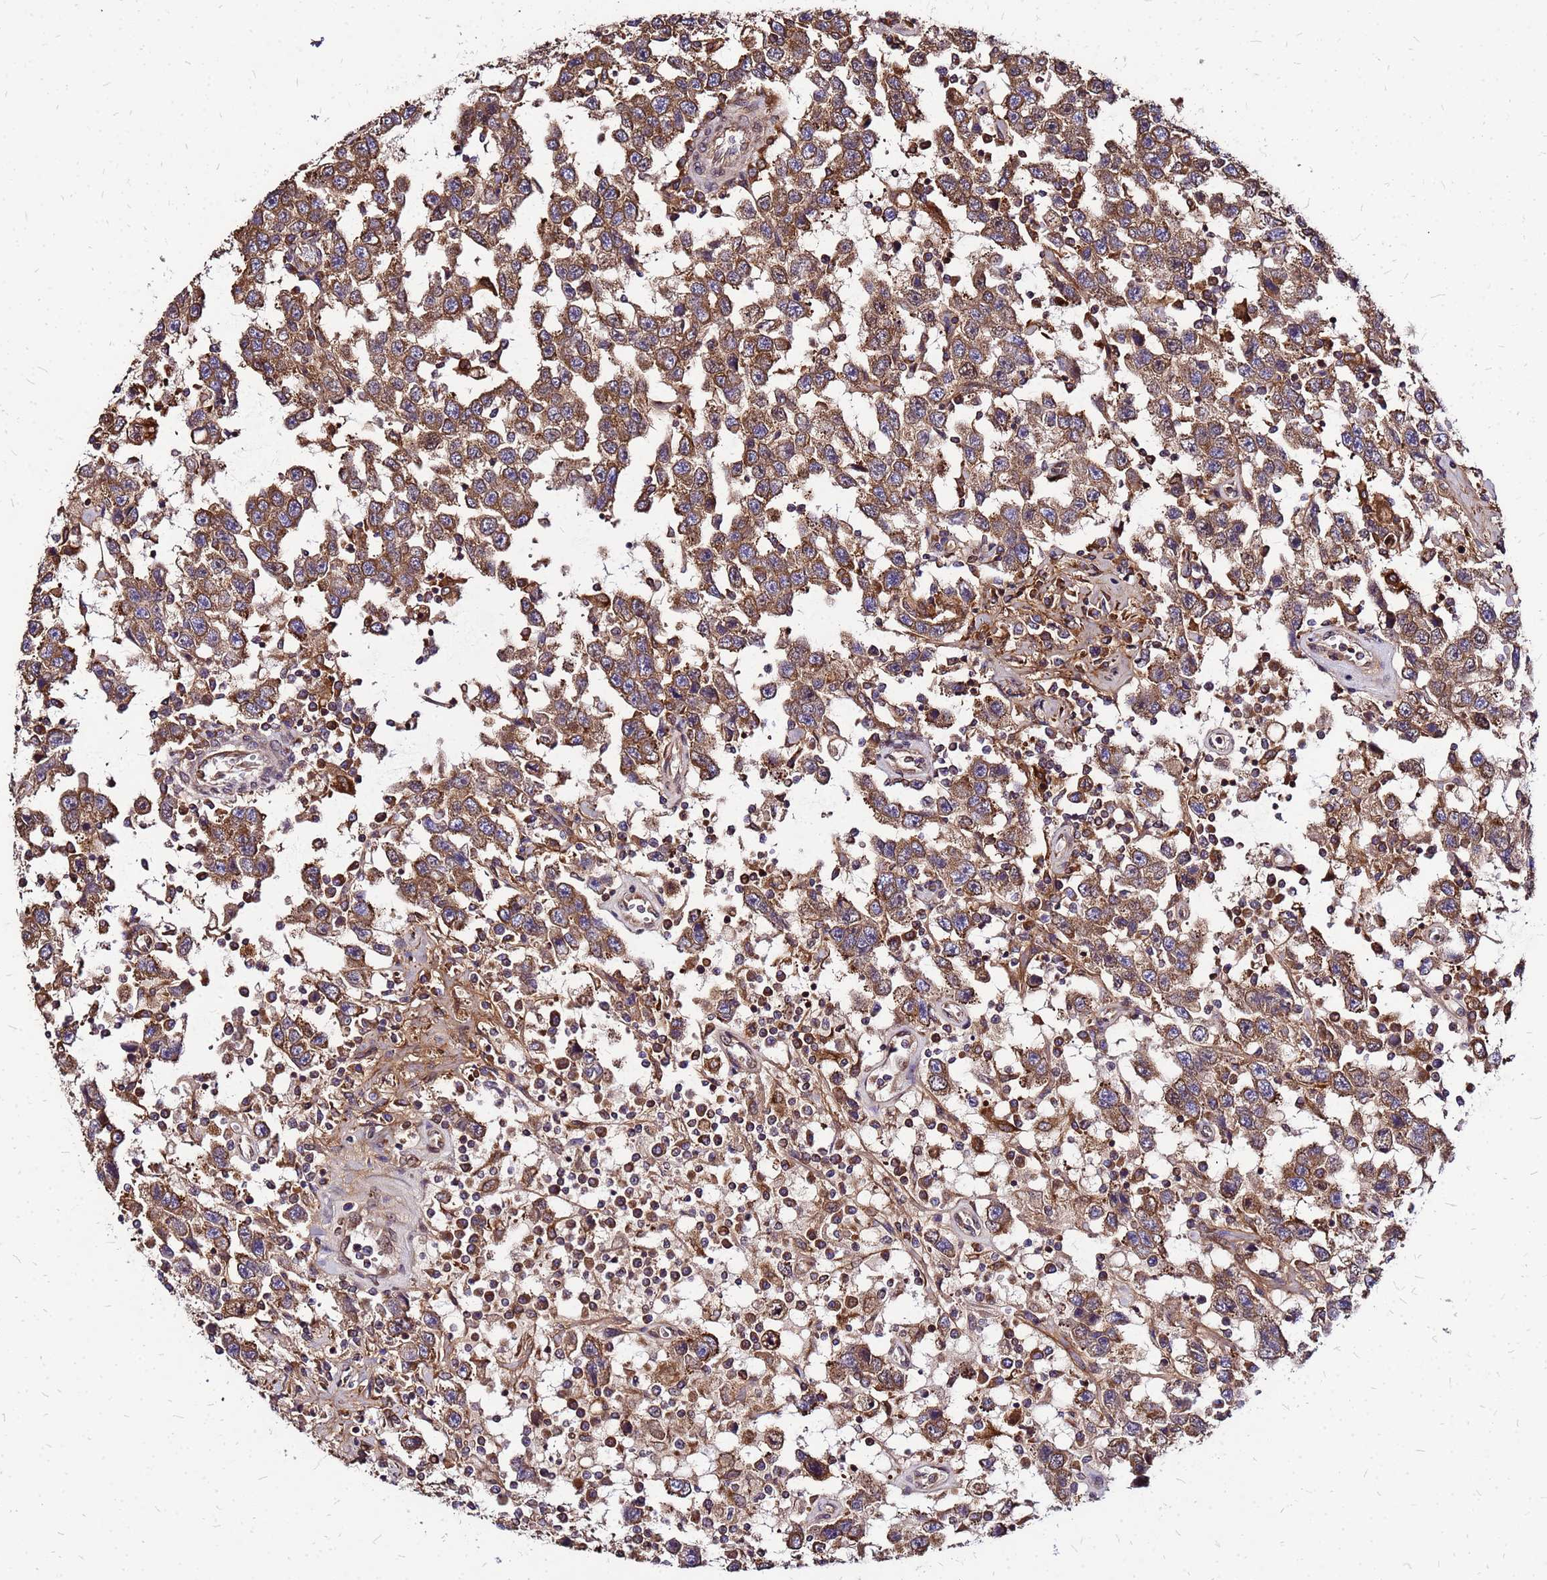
{"staining": {"intensity": "moderate", "quantity": ">75%", "location": "cytoplasmic/membranous"}, "tissue": "testis cancer", "cell_type": "Tumor cells", "image_type": "cancer", "snomed": [{"axis": "morphology", "description": "Seminoma, NOS"}, {"axis": "topography", "description": "Testis"}], "caption": "Tumor cells reveal moderate cytoplasmic/membranous expression in approximately >75% of cells in testis cancer.", "gene": "CYBC1", "patient": {"sex": "male", "age": 41}}